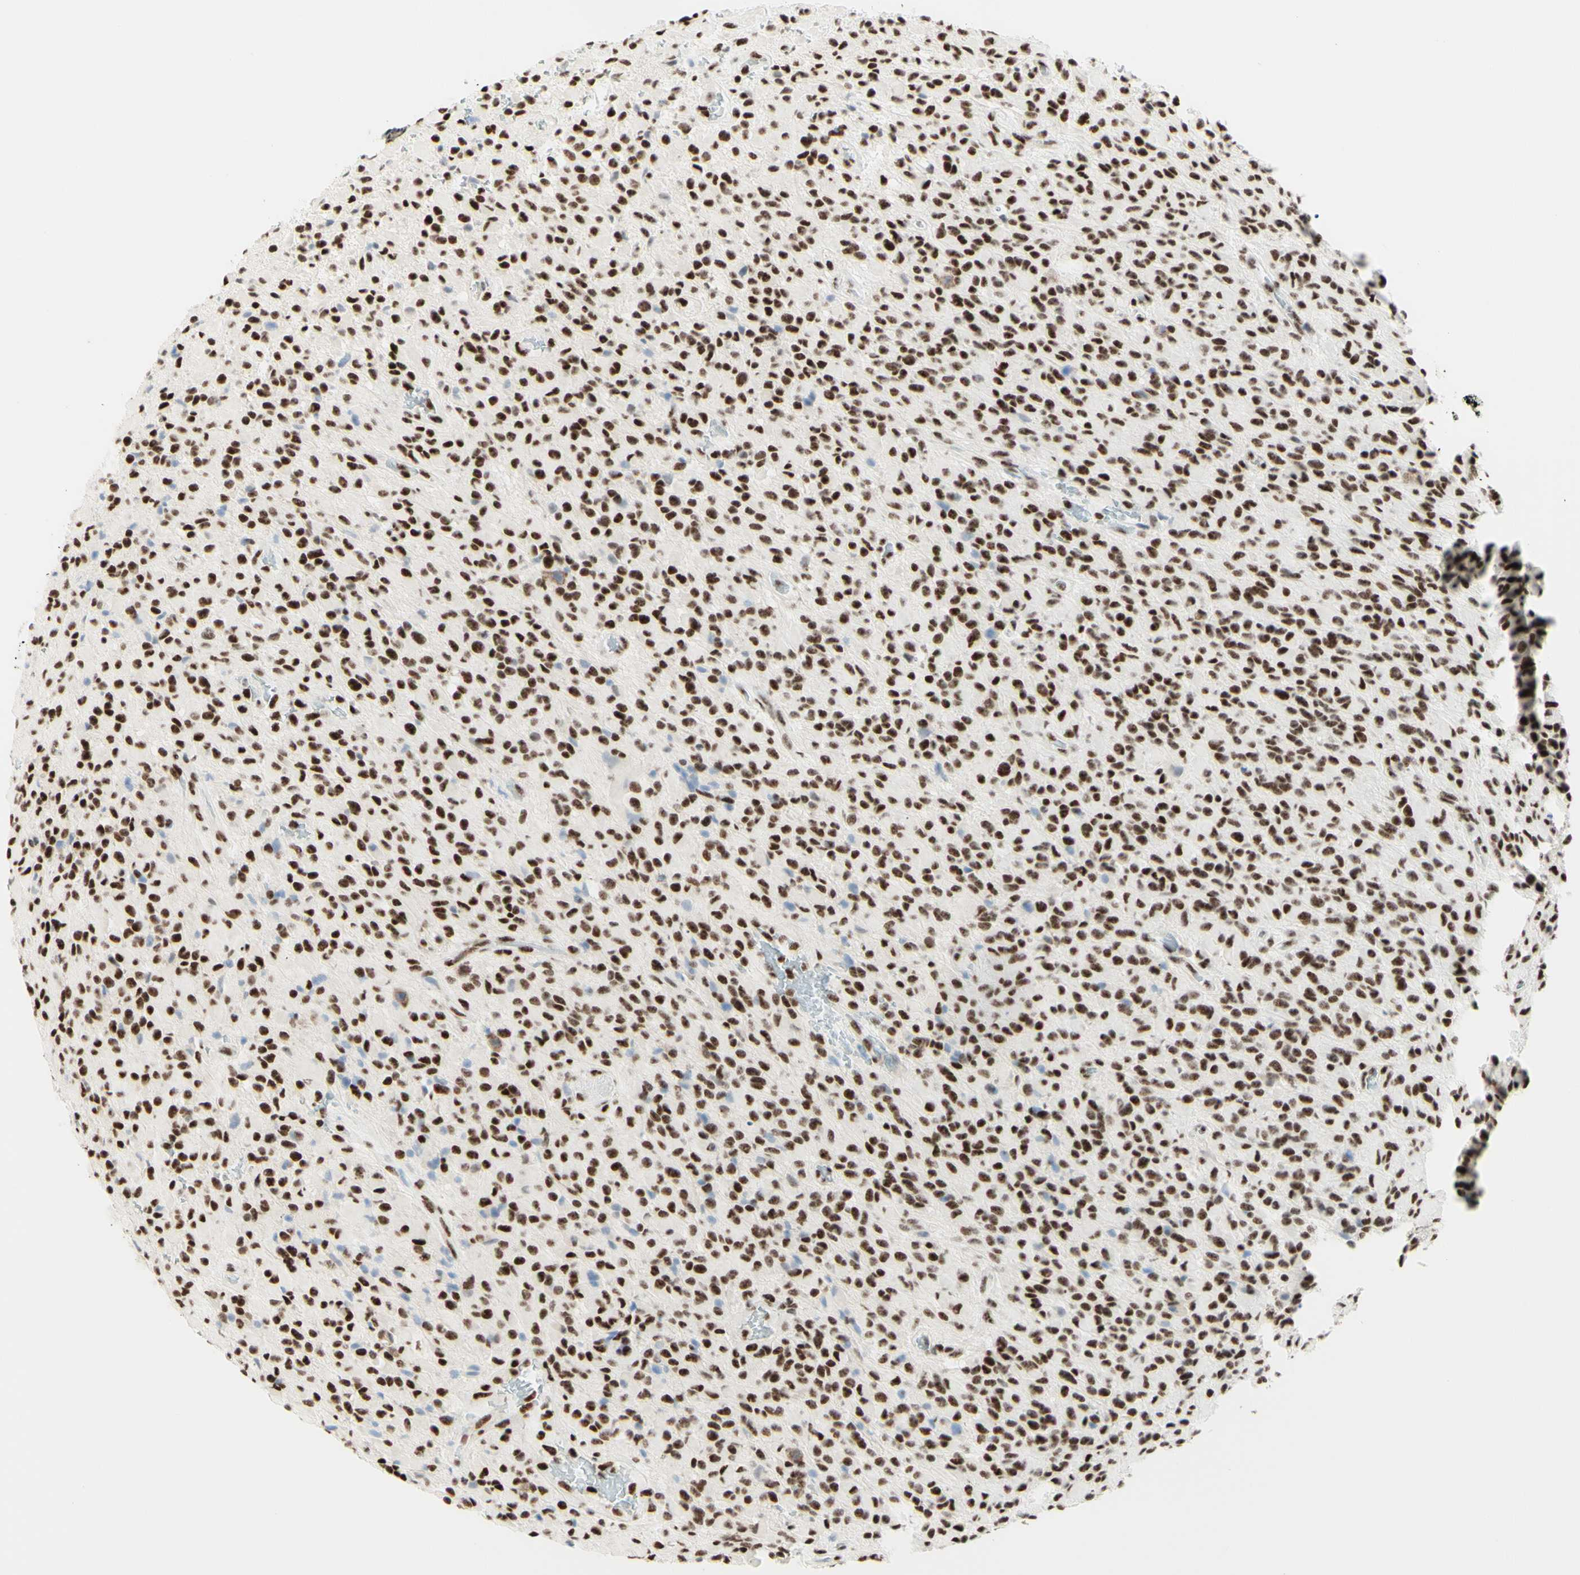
{"staining": {"intensity": "strong", "quantity": ">75%", "location": "nuclear"}, "tissue": "glioma", "cell_type": "Tumor cells", "image_type": "cancer", "snomed": [{"axis": "morphology", "description": "Glioma, malignant, High grade"}, {"axis": "topography", "description": "Brain"}], "caption": "DAB (3,3'-diaminobenzidine) immunohistochemical staining of malignant glioma (high-grade) reveals strong nuclear protein expression in approximately >75% of tumor cells.", "gene": "WTAP", "patient": {"sex": "male", "age": 71}}